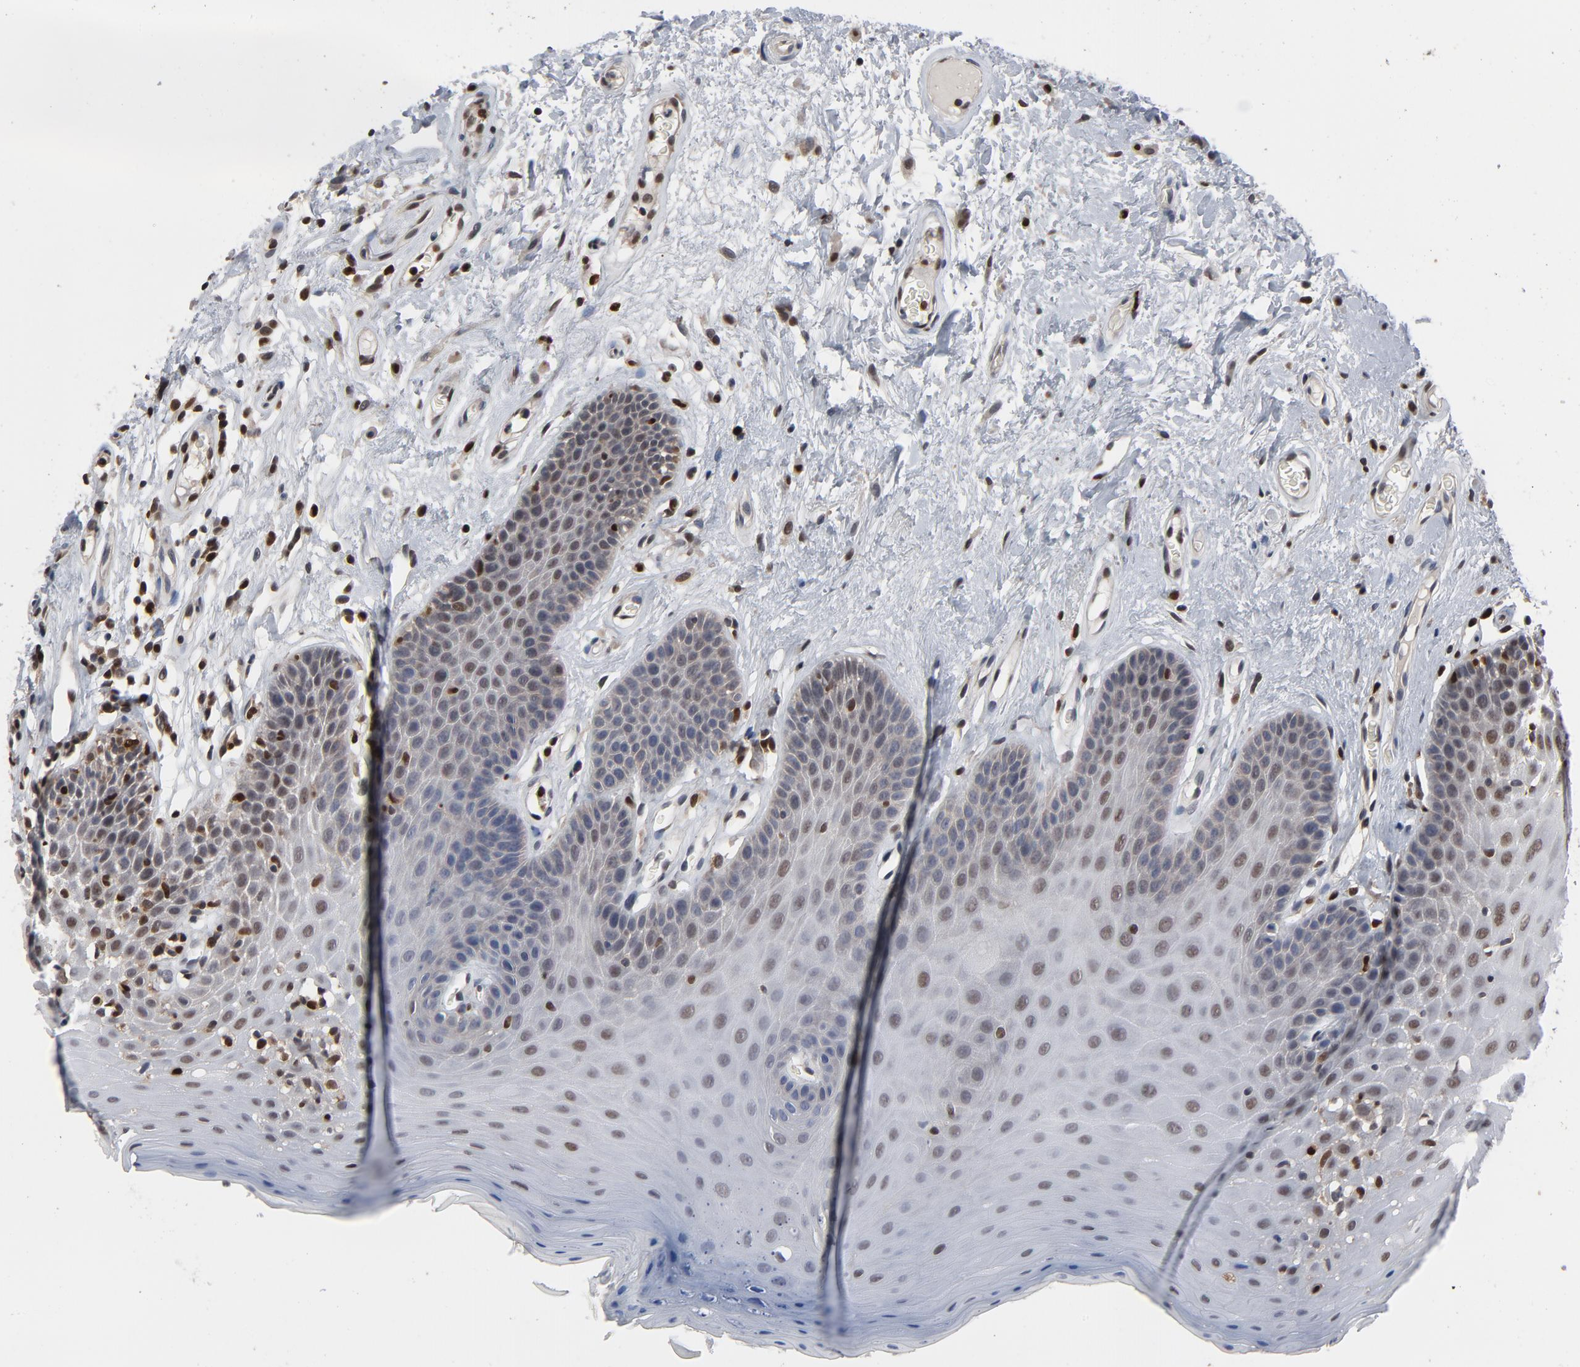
{"staining": {"intensity": "weak", "quantity": "<25%", "location": "nuclear"}, "tissue": "oral mucosa", "cell_type": "Squamous epithelial cells", "image_type": "normal", "snomed": [{"axis": "morphology", "description": "Normal tissue, NOS"}, {"axis": "morphology", "description": "Squamous cell carcinoma, NOS"}, {"axis": "topography", "description": "Skeletal muscle"}, {"axis": "topography", "description": "Oral tissue"}, {"axis": "topography", "description": "Head-Neck"}], "caption": "The histopathology image exhibits no staining of squamous epithelial cells in unremarkable oral mucosa.", "gene": "NFKB1", "patient": {"sex": "male", "age": 71}}